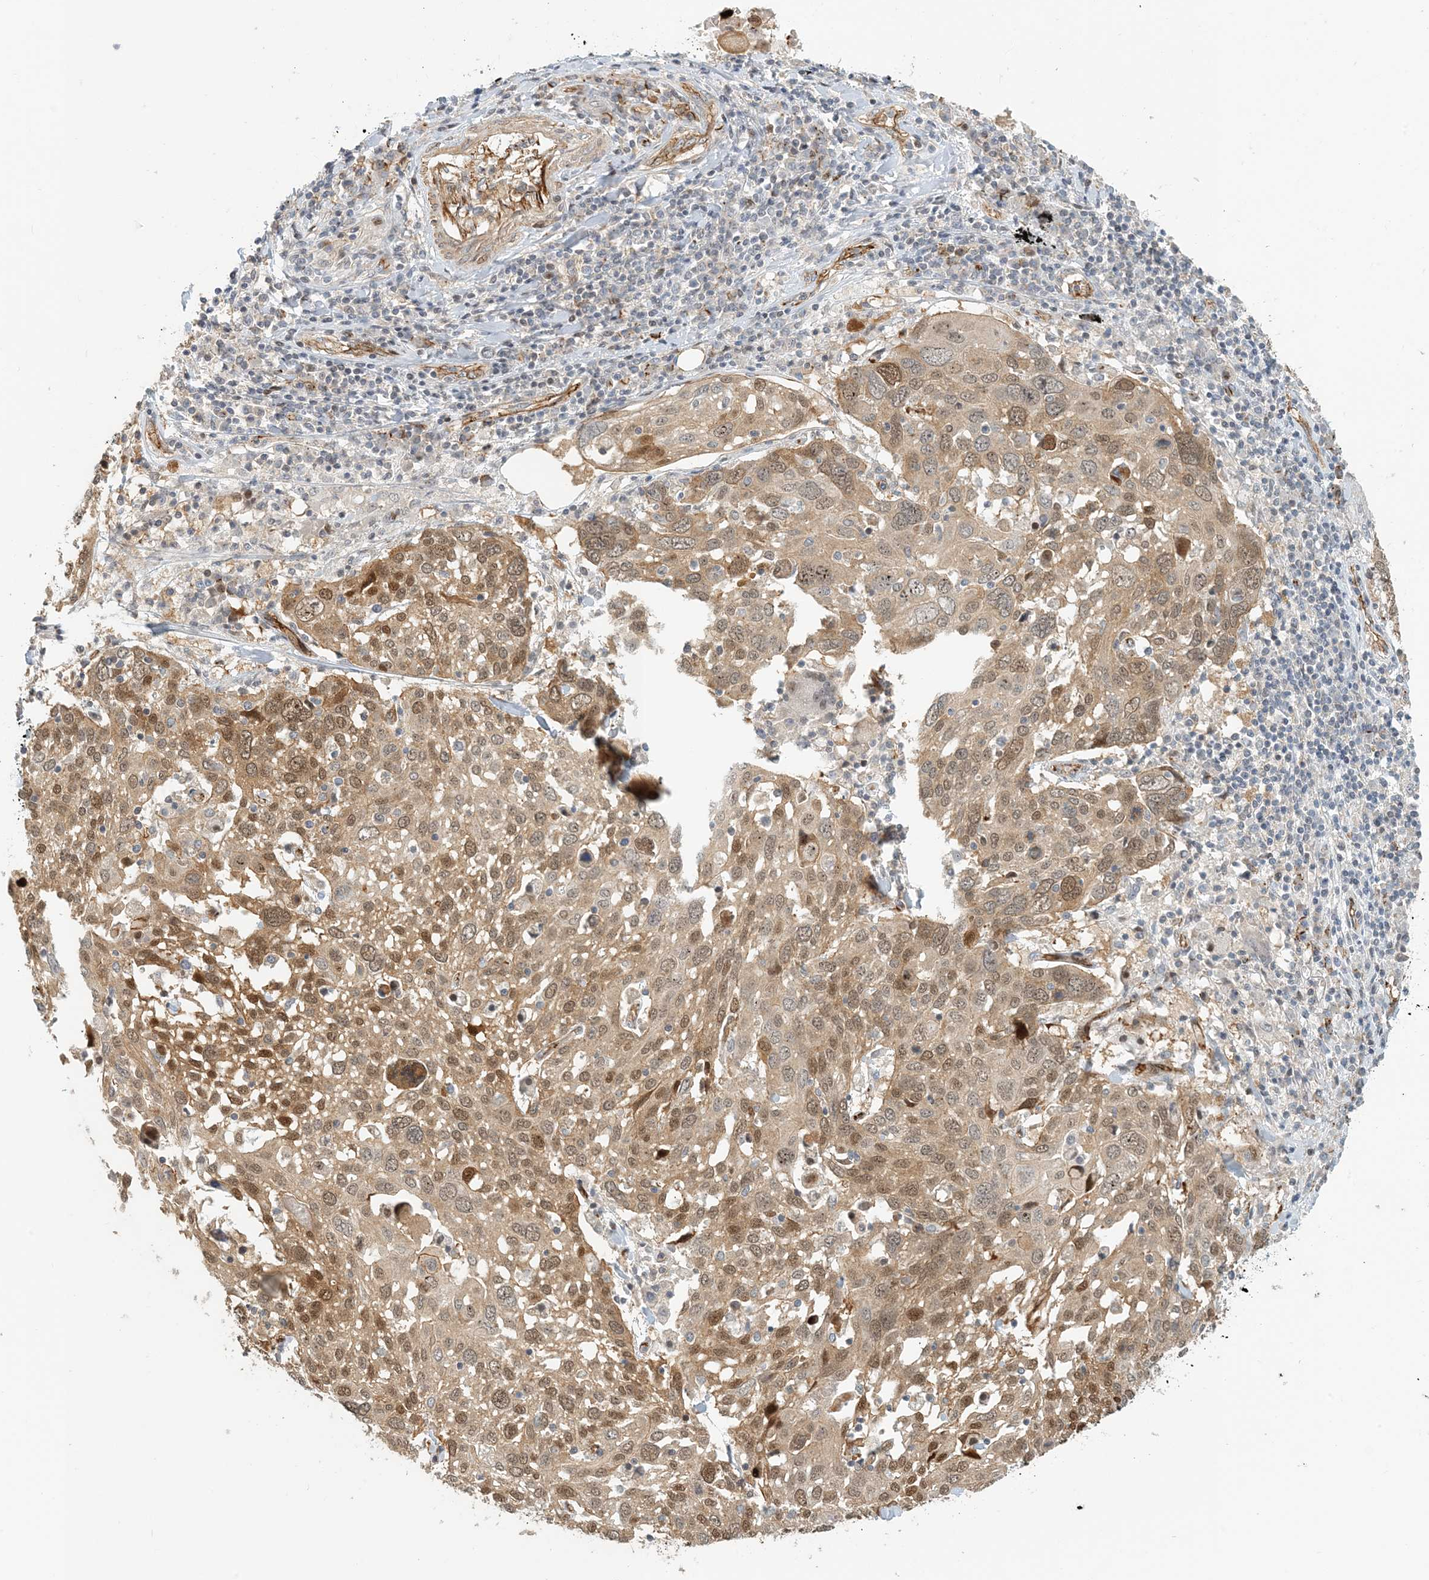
{"staining": {"intensity": "moderate", "quantity": "25%-75%", "location": "nuclear"}, "tissue": "lung cancer", "cell_type": "Tumor cells", "image_type": "cancer", "snomed": [{"axis": "morphology", "description": "Squamous cell carcinoma, NOS"}, {"axis": "topography", "description": "Lung"}], "caption": "This is a histology image of immunohistochemistry (IHC) staining of lung squamous cell carcinoma, which shows moderate expression in the nuclear of tumor cells.", "gene": "MAPKBP1", "patient": {"sex": "male", "age": 65}}